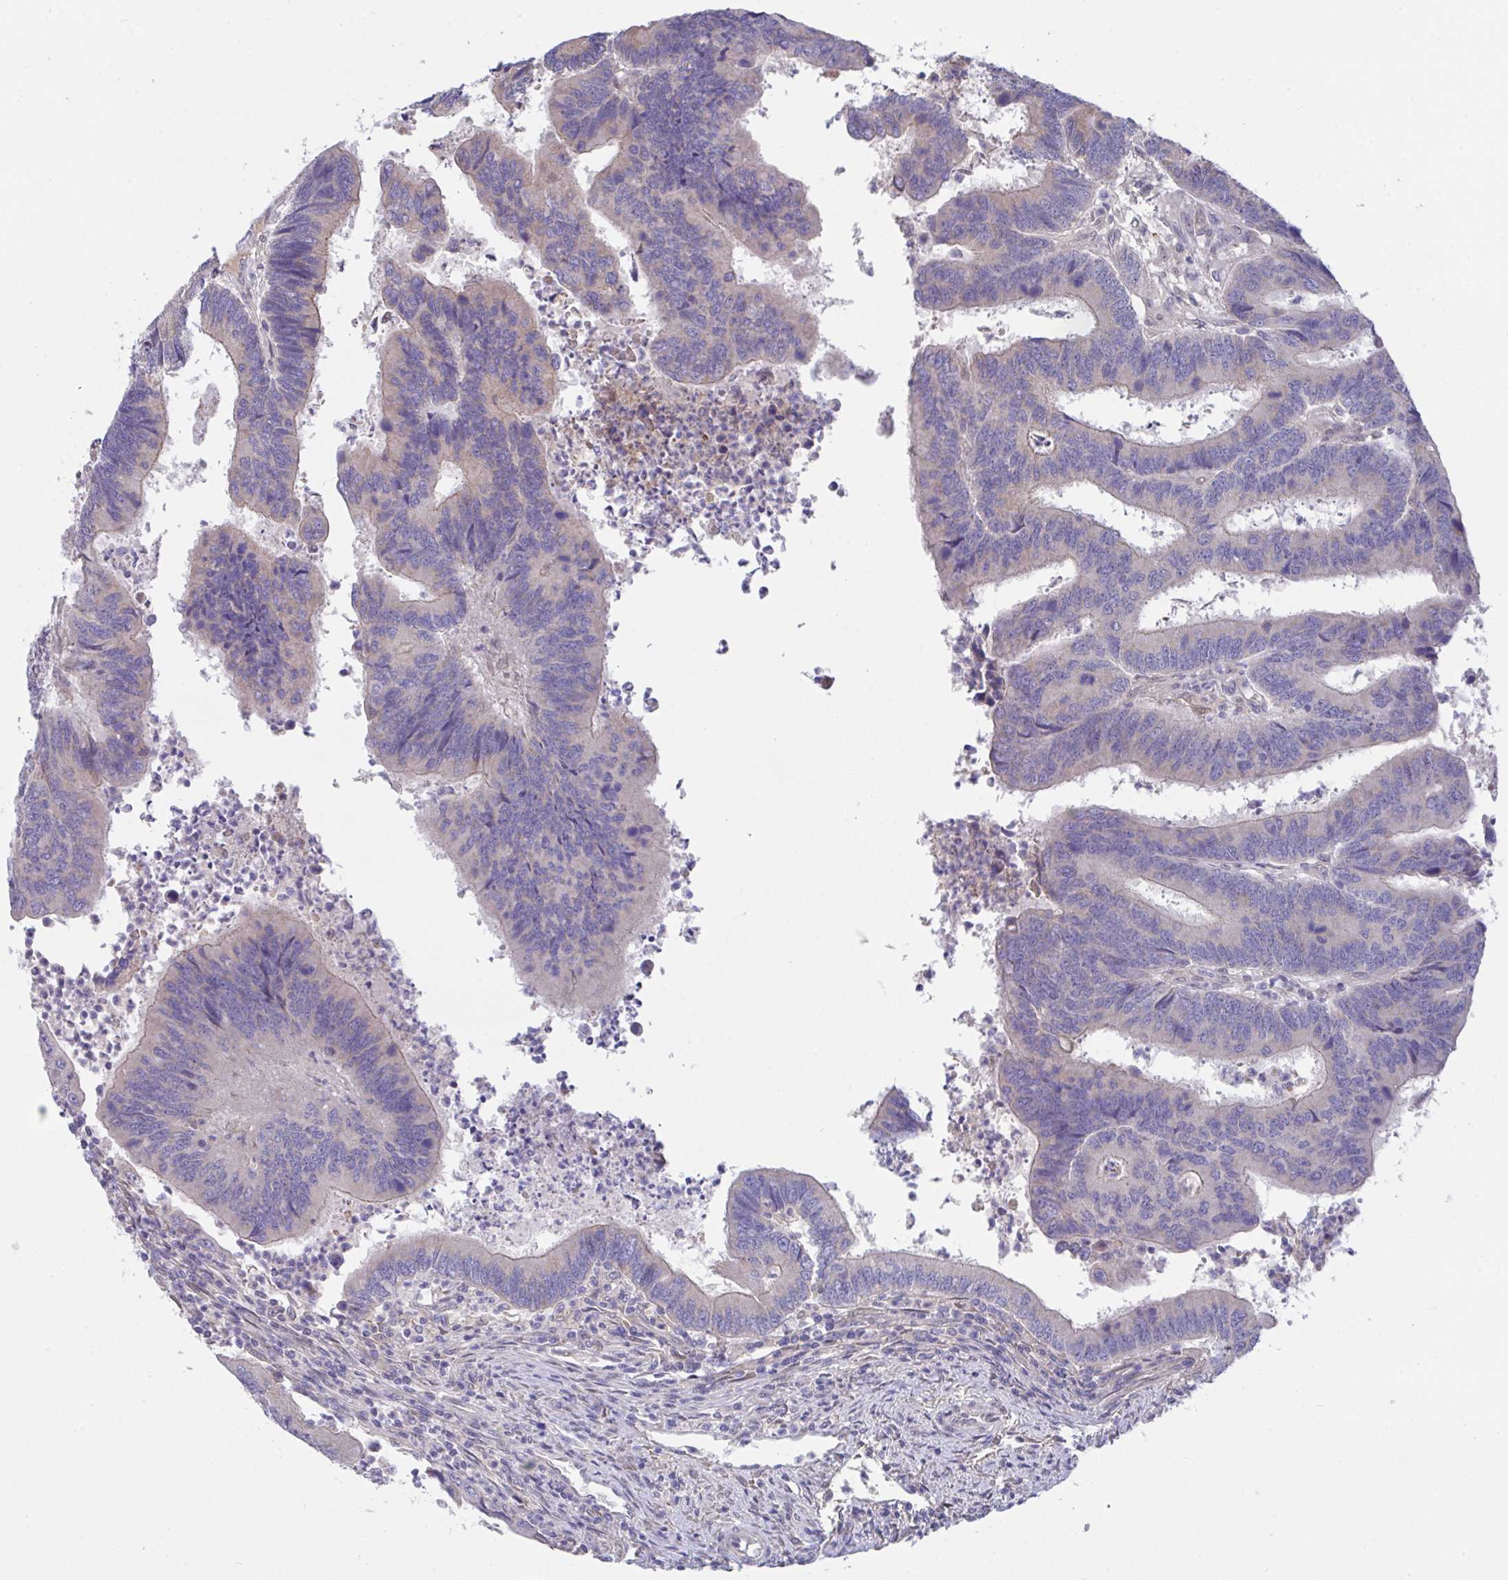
{"staining": {"intensity": "negative", "quantity": "none", "location": "none"}, "tissue": "colorectal cancer", "cell_type": "Tumor cells", "image_type": "cancer", "snomed": [{"axis": "morphology", "description": "Adenocarcinoma, NOS"}, {"axis": "topography", "description": "Colon"}], "caption": "High magnification brightfield microscopy of colorectal cancer (adenocarcinoma) stained with DAB (3,3'-diaminobenzidine) (brown) and counterstained with hematoxylin (blue): tumor cells show no significant expression.", "gene": "L3HYPDH", "patient": {"sex": "female", "age": 67}}